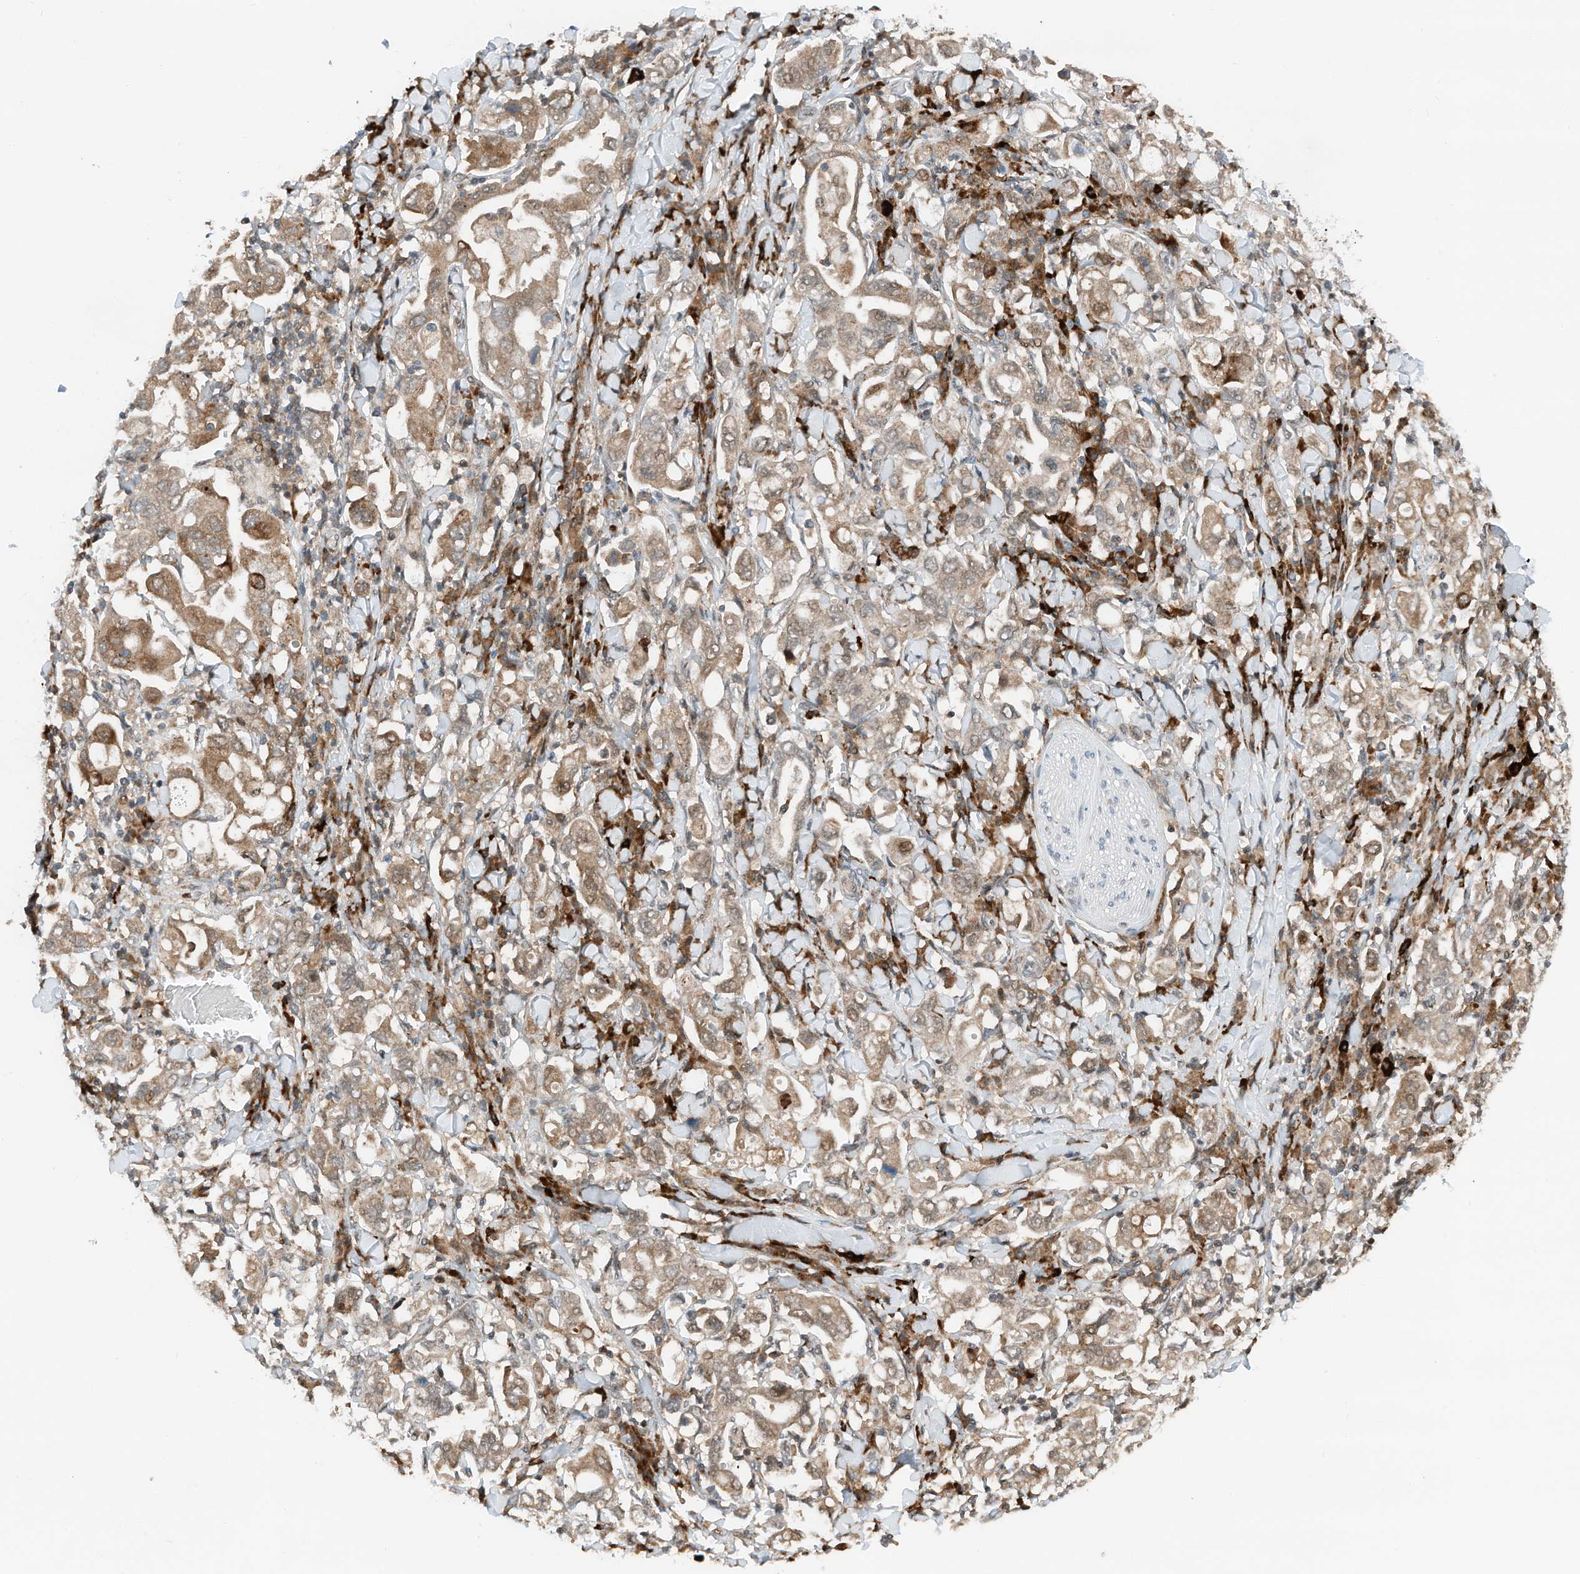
{"staining": {"intensity": "moderate", "quantity": ">75%", "location": "cytoplasmic/membranous"}, "tissue": "stomach cancer", "cell_type": "Tumor cells", "image_type": "cancer", "snomed": [{"axis": "morphology", "description": "Adenocarcinoma, NOS"}, {"axis": "topography", "description": "Stomach, upper"}], "caption": "Adenocarcinoma (stomach) stained with immunohistochemistry exhibits moderate cytoplasmic/membranous positivity in about >75% of tumor cells.", "gene": "RMND1", "patient": {"sex": "male", "age": 62}}